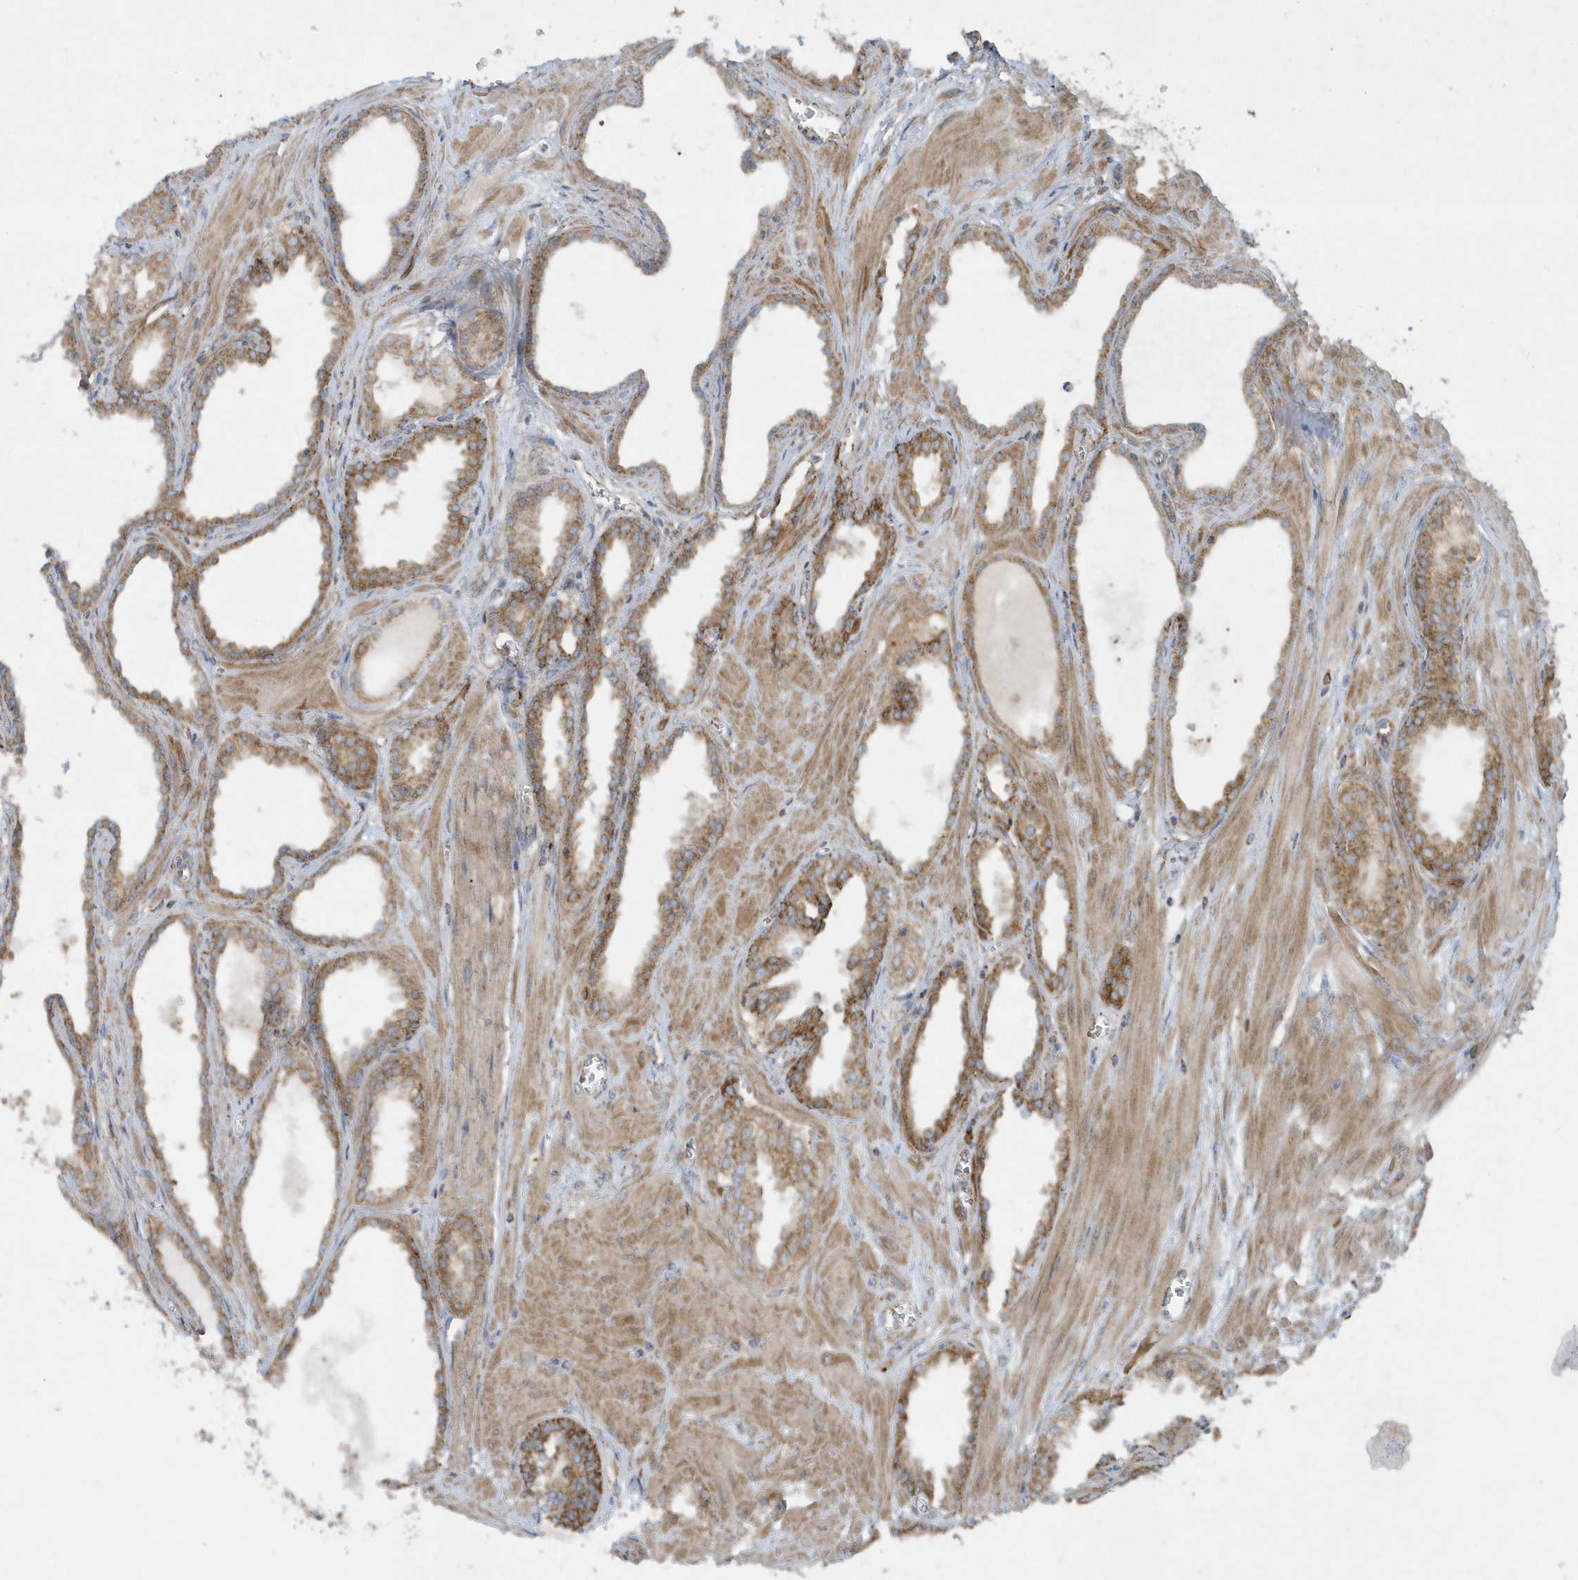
{"staining": {"intensity": "moderate", "quantity": ">75%", "location": "cytoplasmic/membranous"}, "tissue": "prostate cancer", "cell_type": "Tumor cells", "image_type": "cancer", "snomed": [{"axis": "morphology", "description": "Adenocarcinoma, Low grade"}, {"axis": "topography", "description": "Prostate"}], "caption": "A high-resolution histopathology image shows immunohistochemistry staining of prostate cancer, which reveals moderate cytoplasmic/membranous positivity in approximately >75% of tumor cells.", "gene": "SLC38A2", "patient": {"sex": "male", "age": 67}}